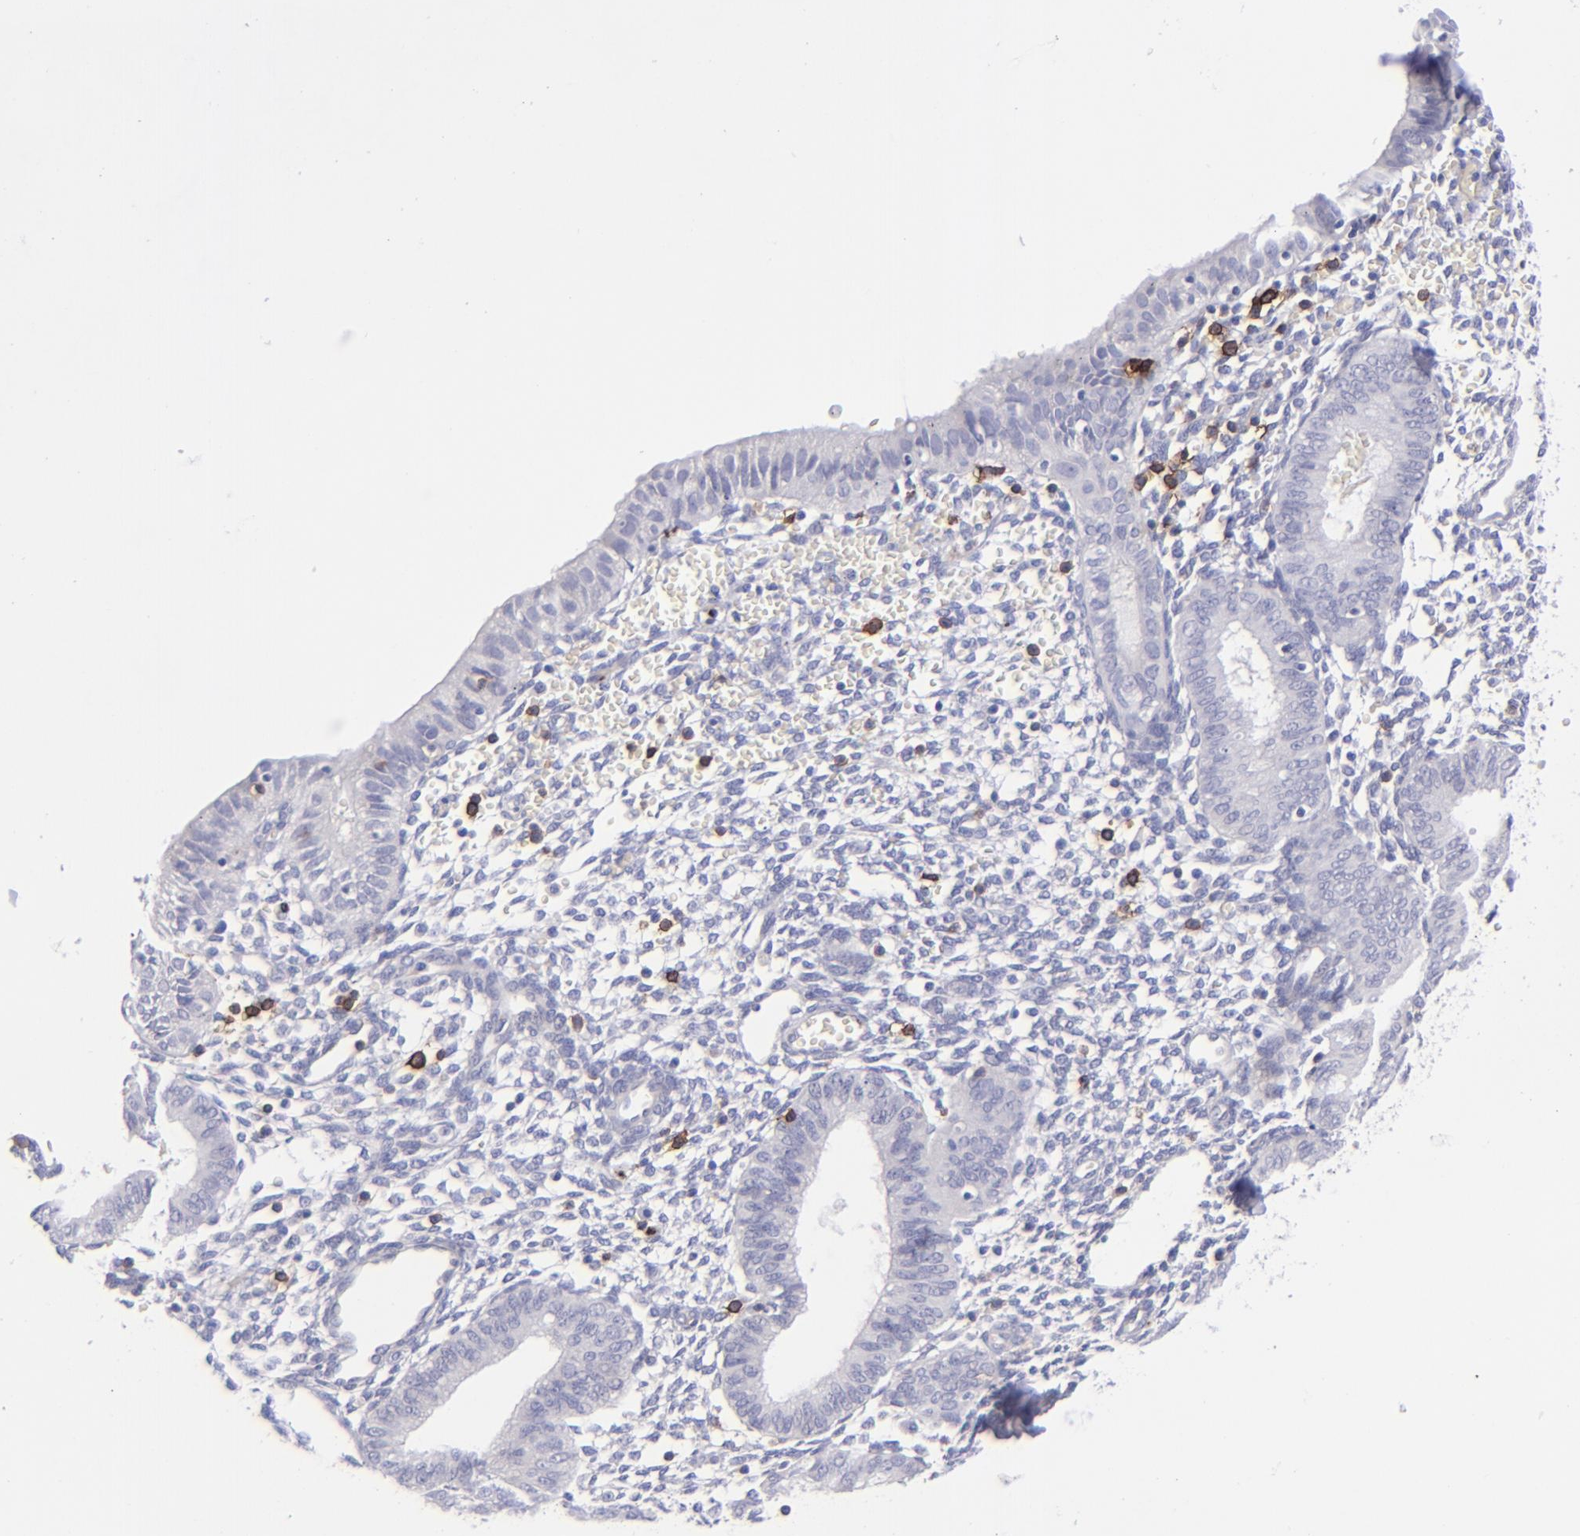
{"staining": {"intensity": "negative", "quantity": "none", "location": "none"}, "tissue": "endometrium", "cell_type": "Cells in endometrial stroma", "image_type": "normal", "snomed": [{"axis": "morphology", "description": "Normal tissue, NOS"}, {"axis": "topography", "description": "Endometrium"}], "caption": "This histopathology image is of normal endometrium stained with immunohistochemistry (IHC) to label a protein in brown with the nuclei are counter-stained blue. There is no expression in cells in endometrial stroma.", "gene": "CD27", "patient": {"sex": "female", "age": 61}}